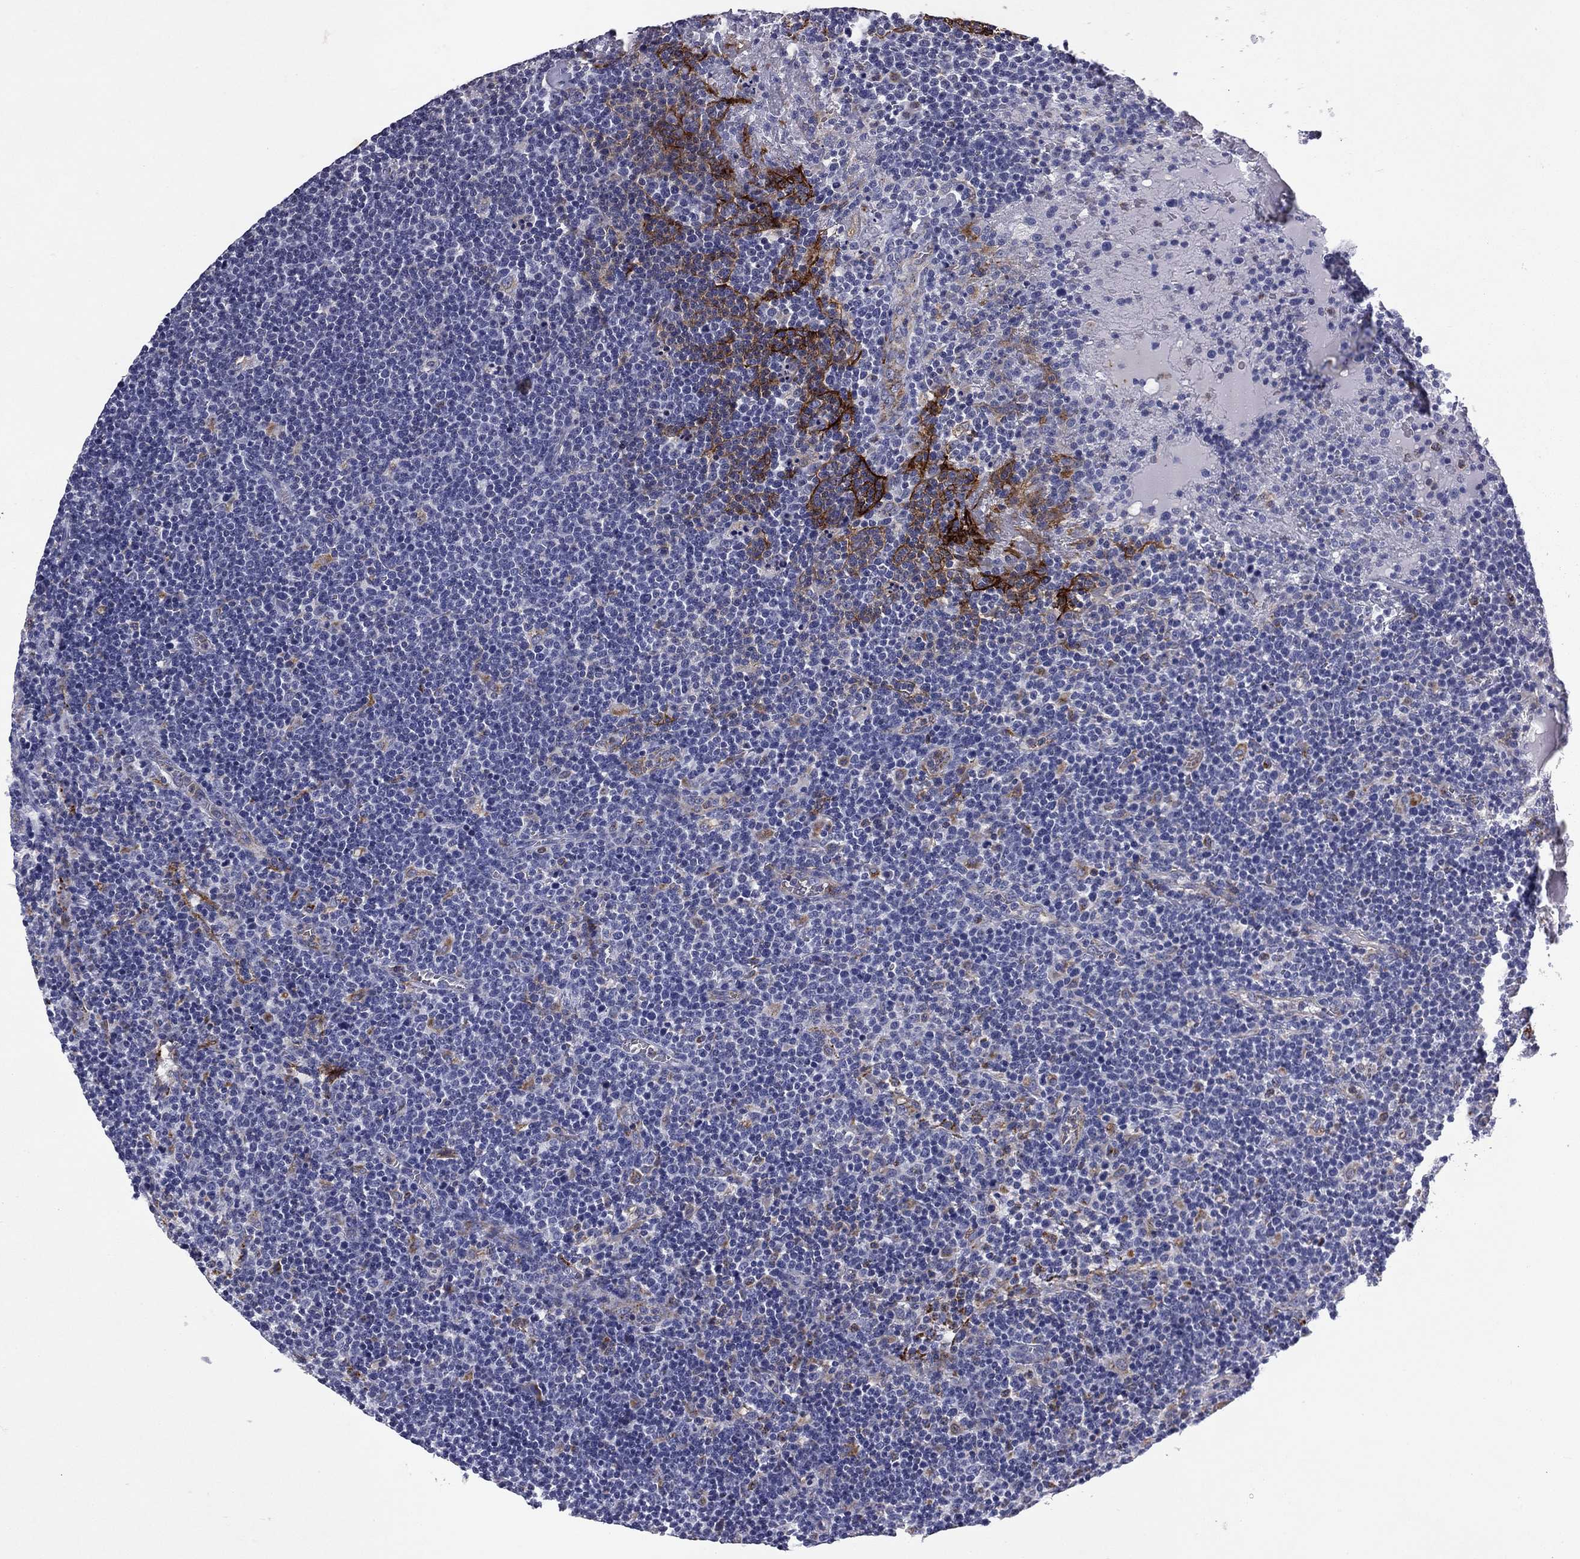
{"staining": {"intensity": "negative", "quantity": "none", "location": "none"}, "tissue": "lymphoma", "cell_type": "Tumor cells", "image_type": "cancer", "snomed": [{"axis": "morphology", "description": "Malignant lymphoma, non-Hodgkin's type, High grade"}, {"axis": "topography", "description": "Lymph node"}], "caption": "IHC image of human lymphoma stained for a protein (brown), which displays no positivity in tumor cells. (DAB (3,3'-diaminobenzidine) immunohistochemistry with hematoxylin counter stain).", "gene": "MADCAM1", "patient": {"sex": "male", "age": 61}}